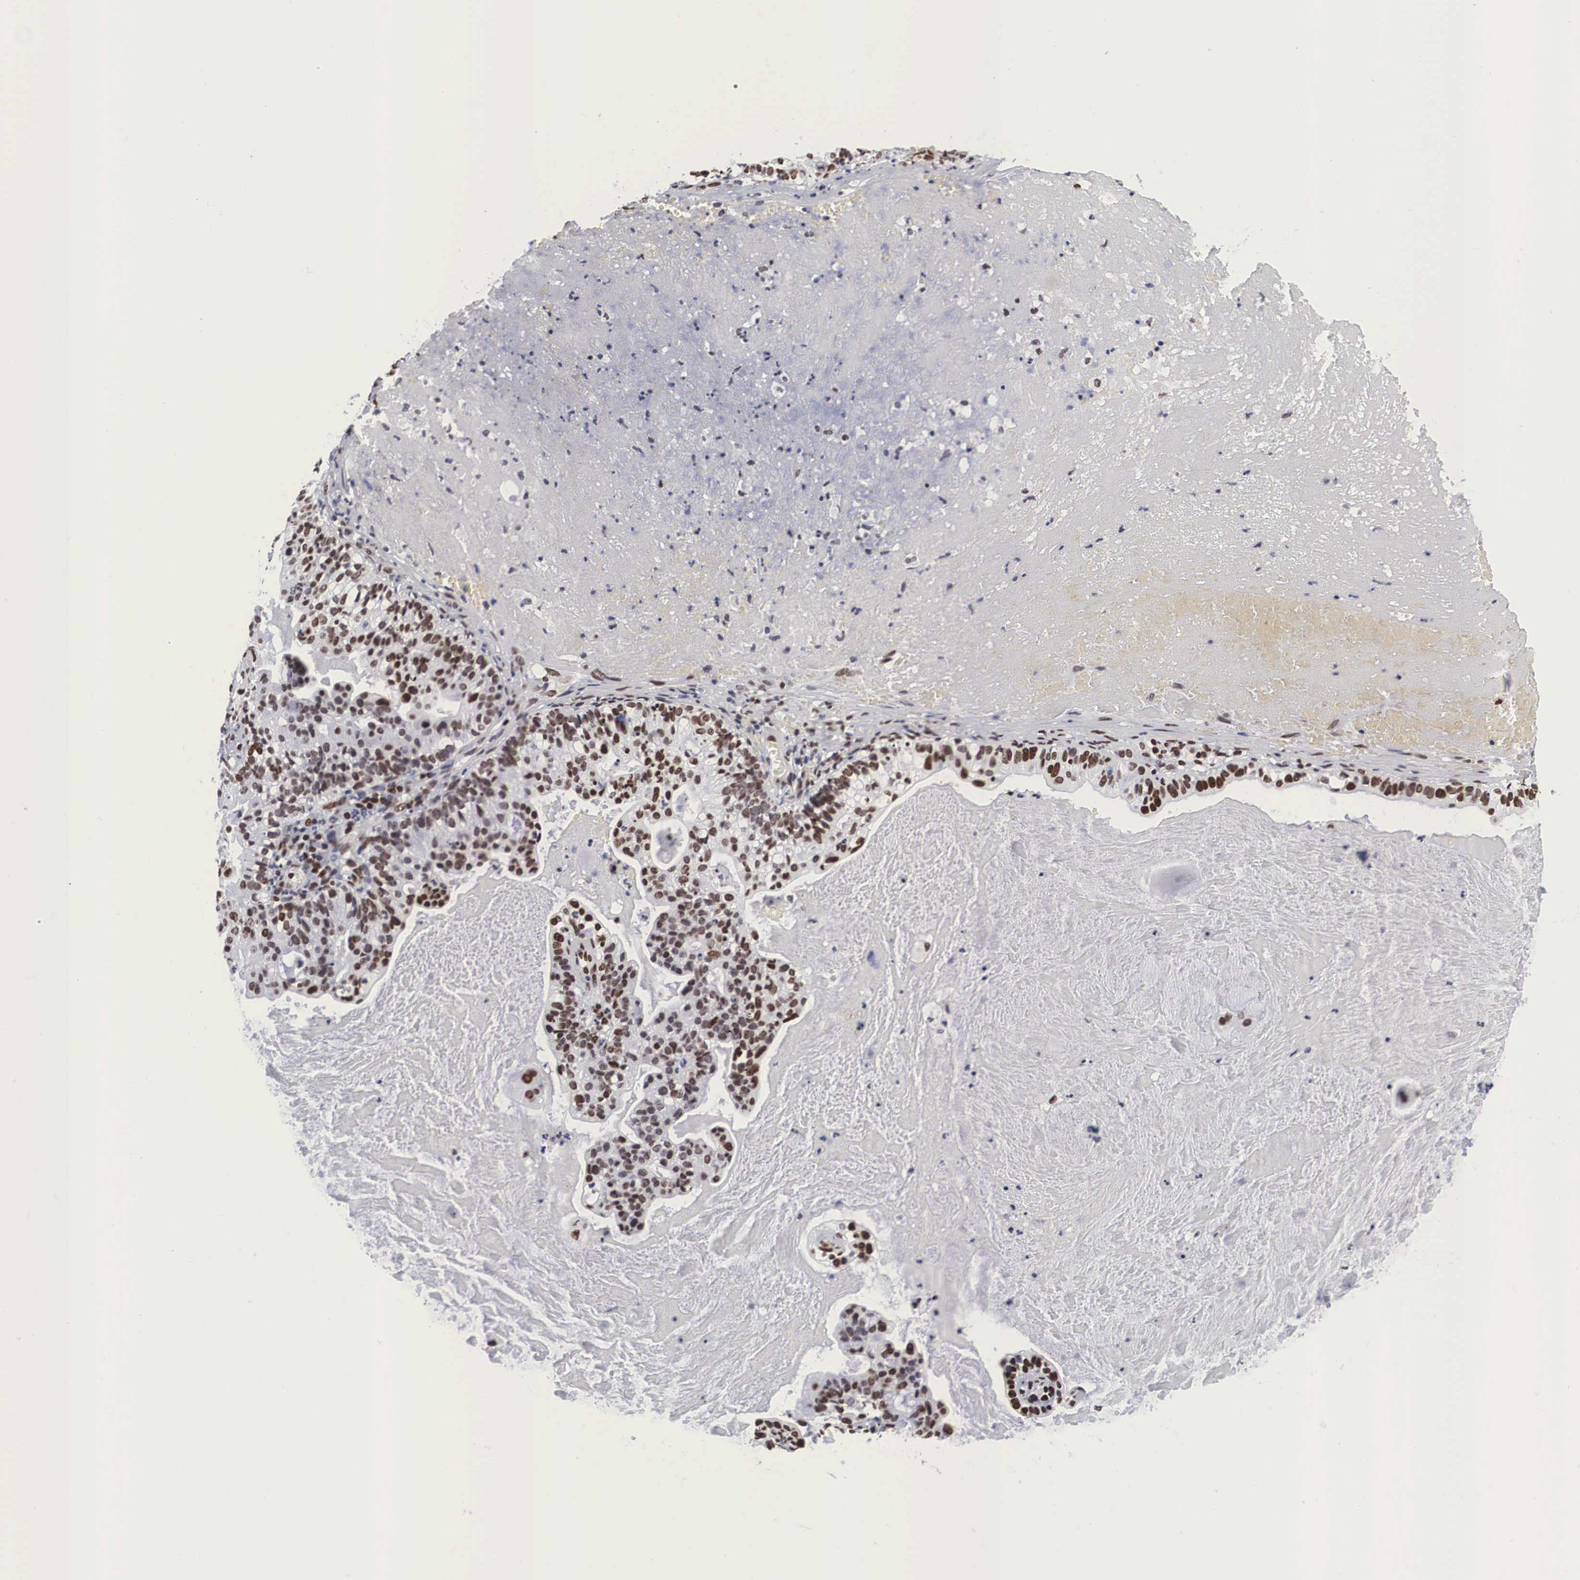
{"staining": {"intensity": "moderate", "quantity": "25%-75%", "location": "nuclear"}, "tissue": "cervical cancer", "cell_type": "Tumor cells", "image_type": "cancer", "snomed": [{"axis": "morphology", "description": "Adenocarcinoma, NOS"}, {"axis": "topography", "description": "Cervix"}], "caption": "There is medium levels of moderate nuclear staining in tumor cells of cervical adenocarcinoma, as demonstrated by immunohistochemical staining (brown color).", "gene": "MECP2", "patient": {"sex": "female", "age": 41}}